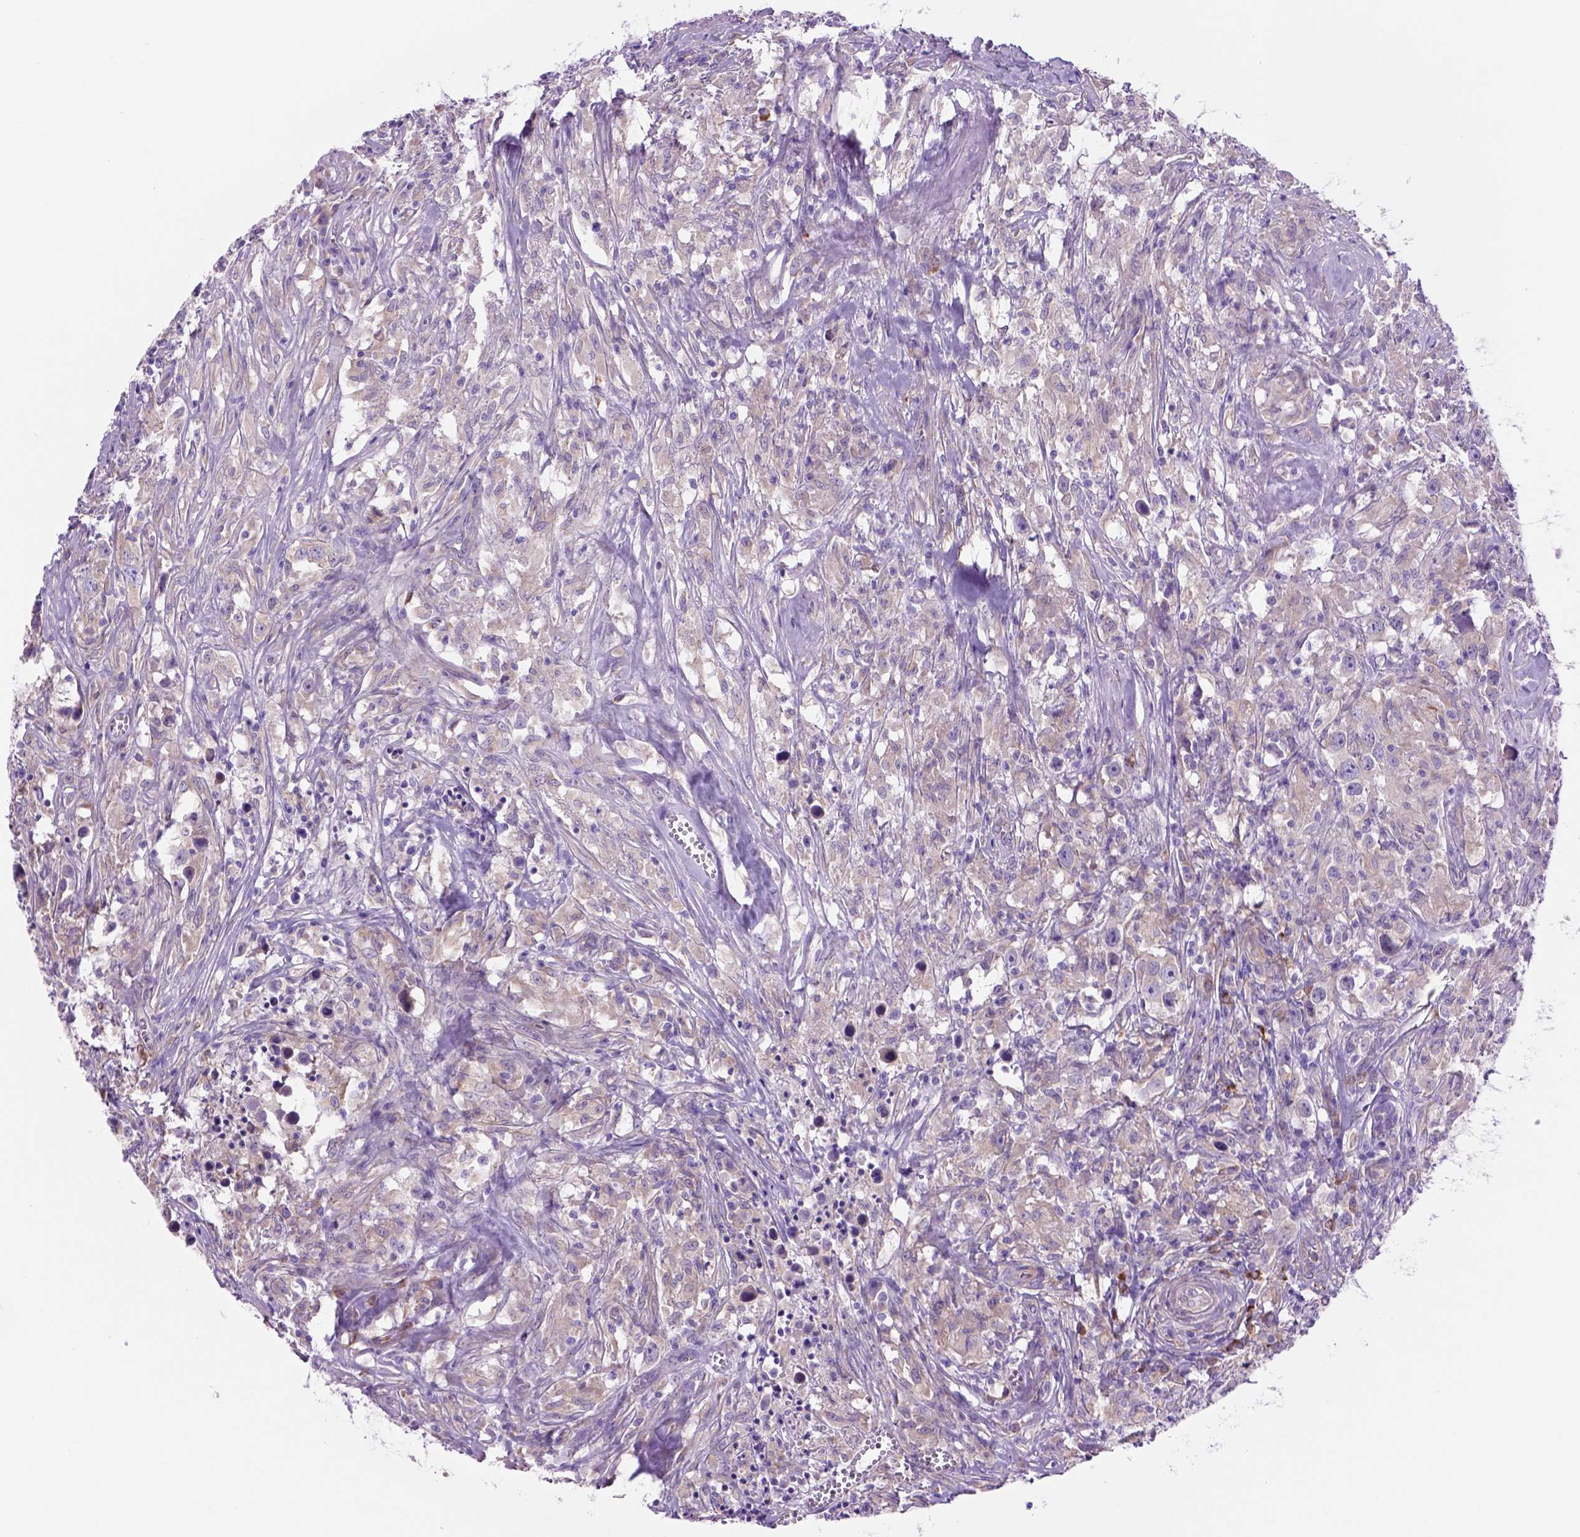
{"staining": {"intensity": "negative", "quantity": "none", "location": "none"}, "tissue": "testis cancer", "cell_type": "Tumor cells", "image_type": "cancer", "snomed": [{"axis": "morphology", "description": "Seminoma, NOS"}, {"axis": "topography", "description": "Testis"}], "caption": "The image reveals no significant staining in tumor cells of seminoma (testis). (IHC, brightfield microscopy, high magnification).", "gene": "PIAS3", "patient": {"sex": "male", "age": 49}}